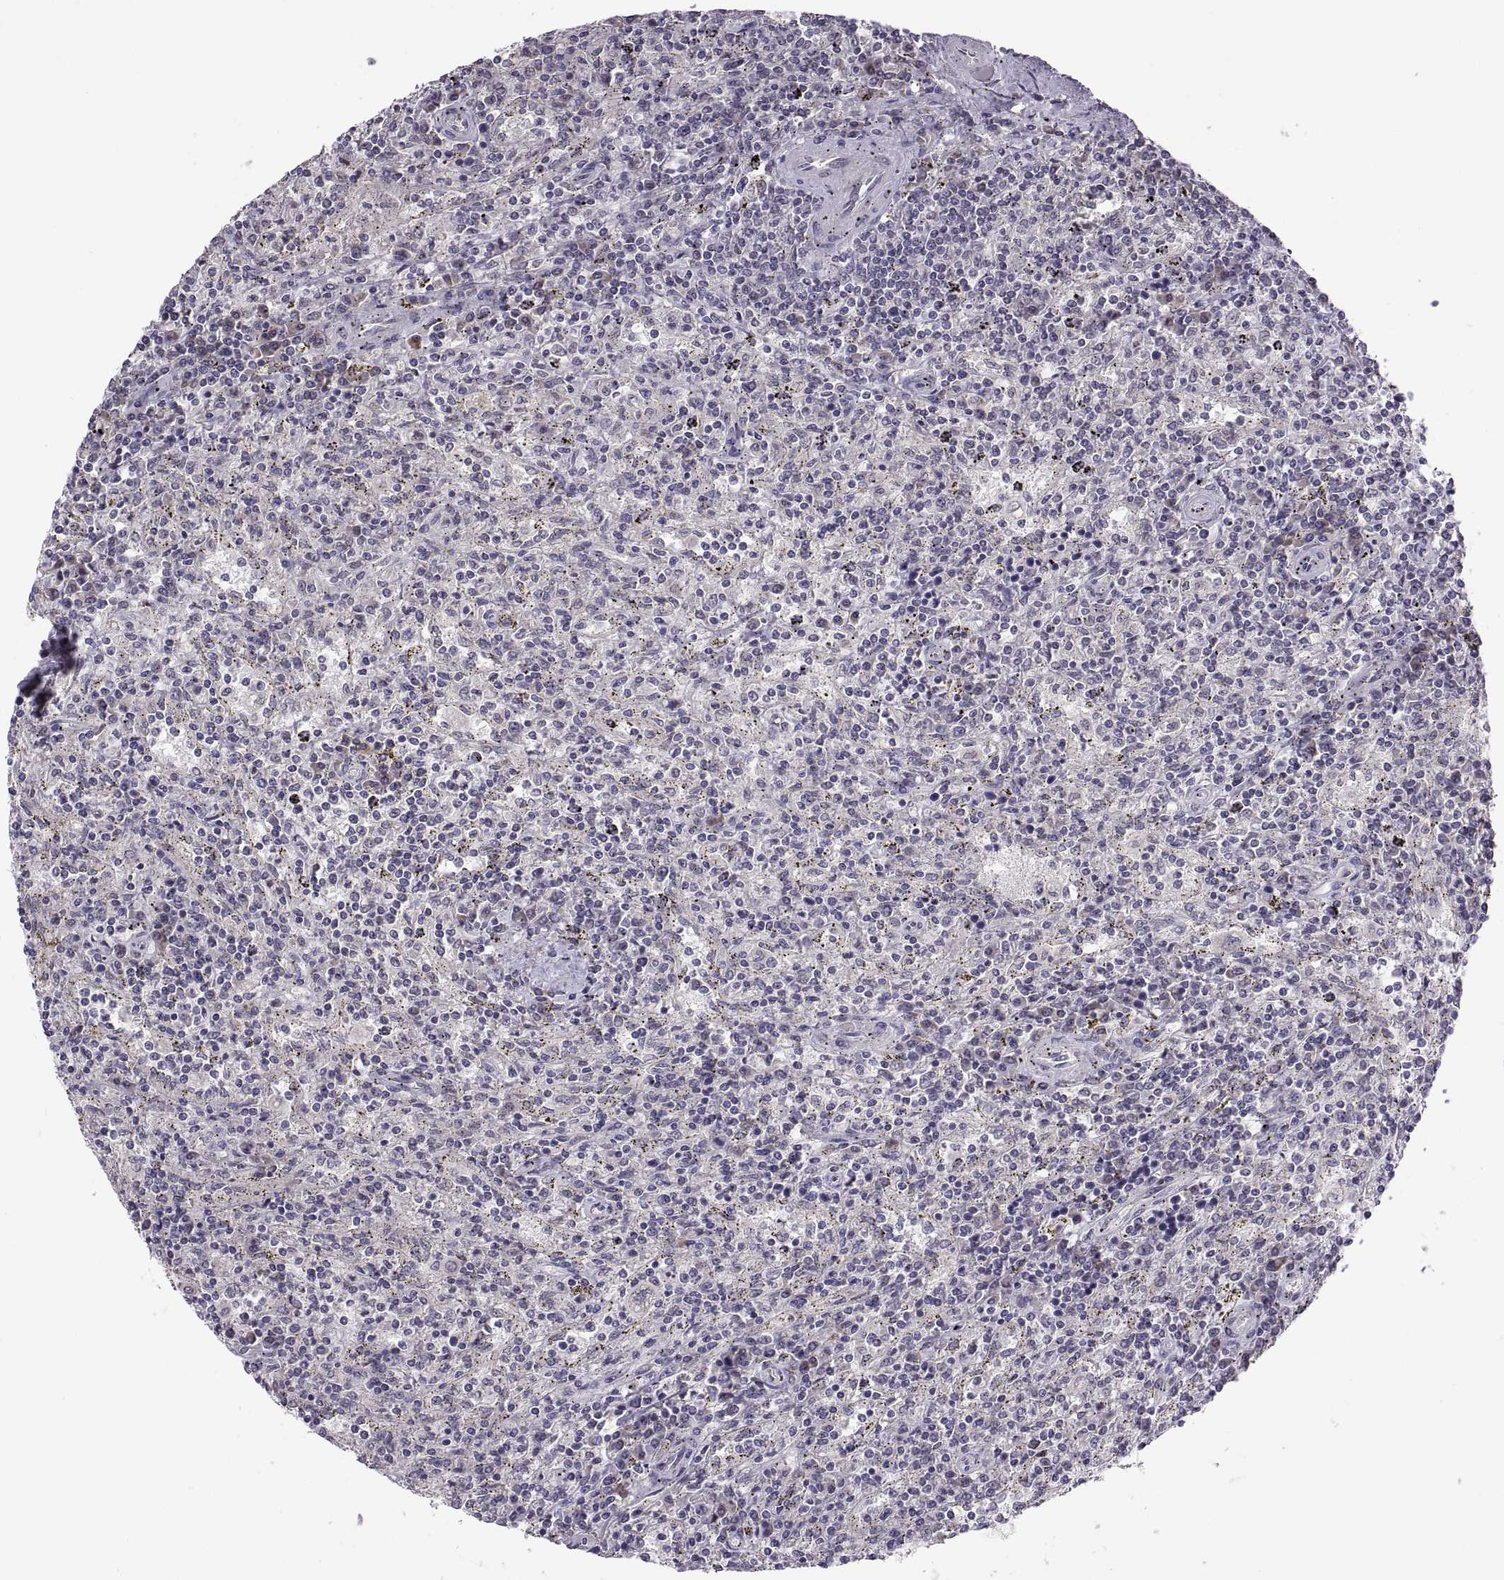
{"staining": {"intensity": "negative", "quantity": "none", "location": "none"}, "tissue": "lymphoma", "cell_type": "Tumor cells", "image_type": "cancer", "snomed": [{"axis": "morphology", "description": "Malignant lymphoma, non-Hodgkin's type, Low grade"}, {"axis": "topography", "description": "Spleen"}], "caption": "The immunohistochemistry photomicrograph has no significant staining in tumor cells of lymphoma tissue.", "gene": "ACSBG2", "patient": {"sex": "male", "age": 62}}